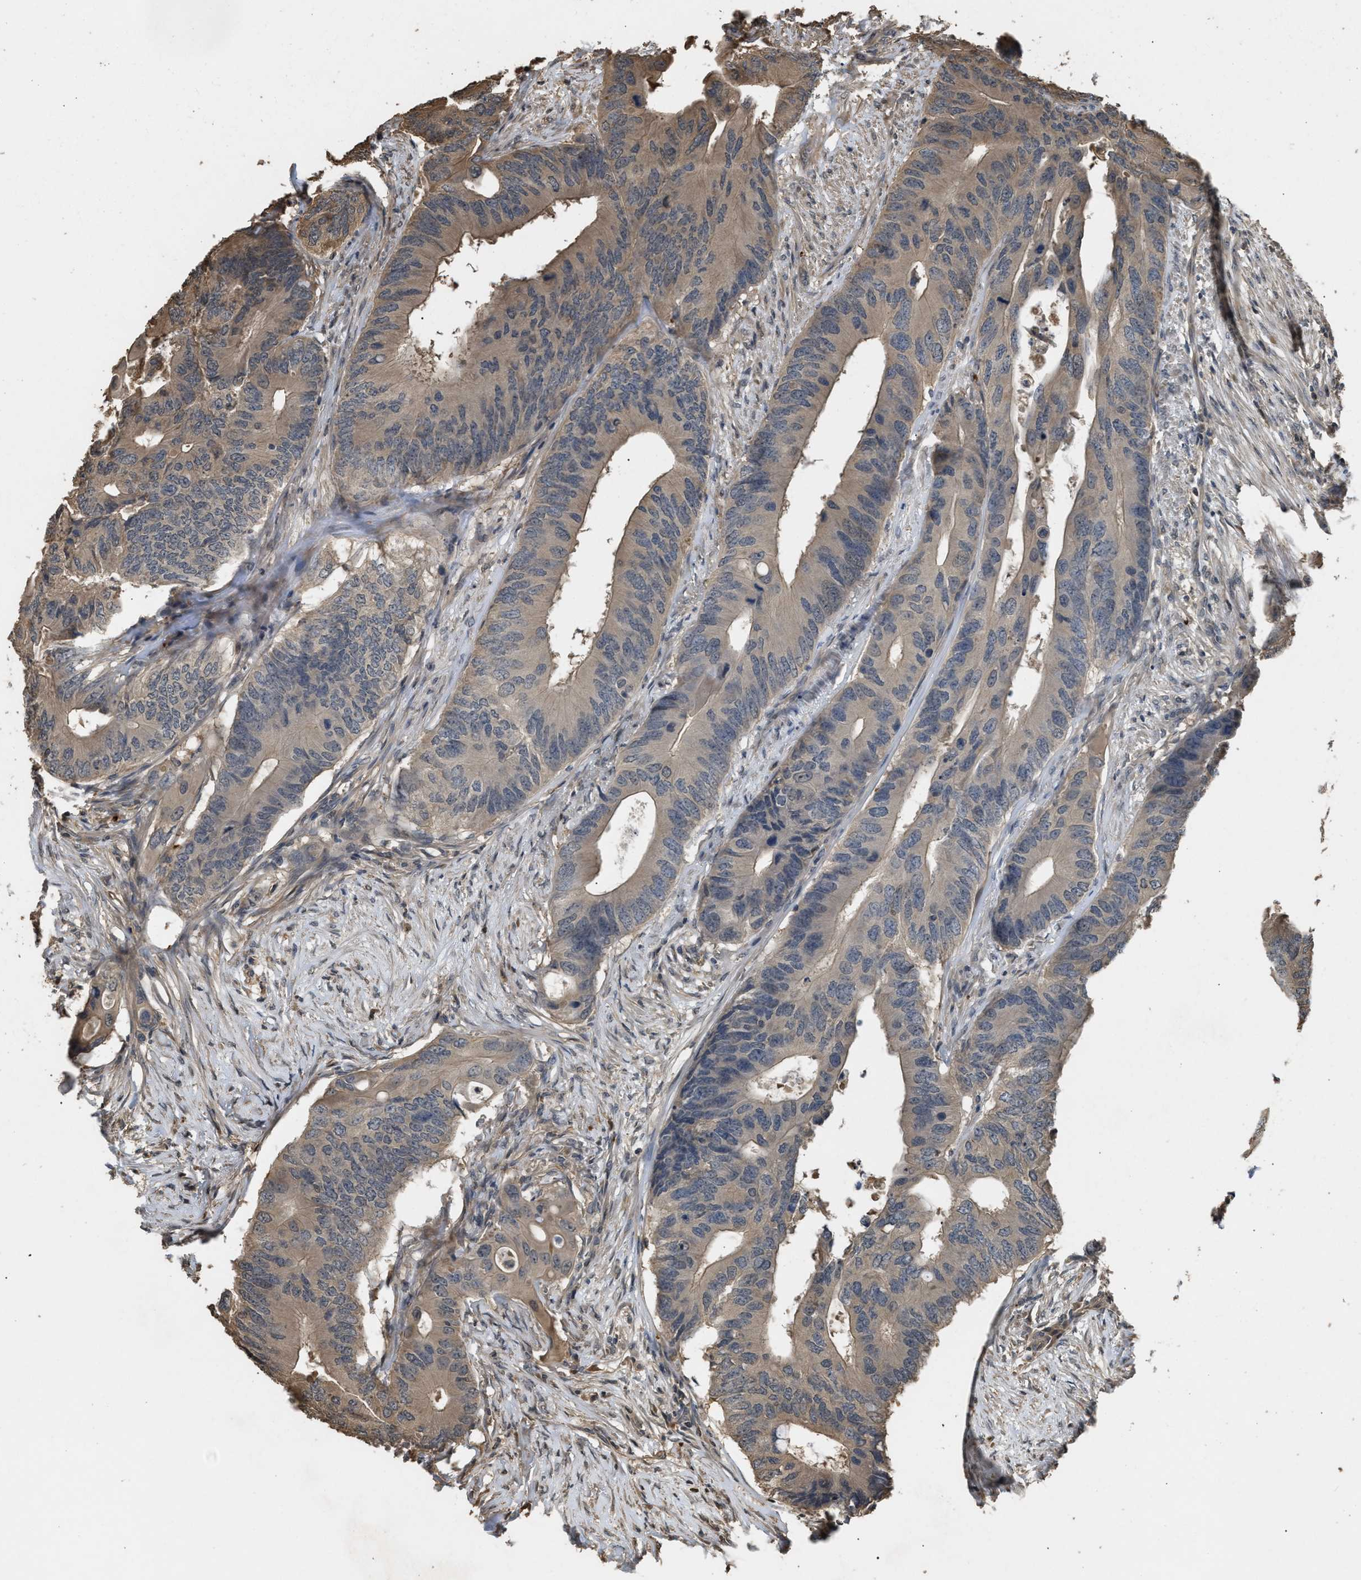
{"staining": {"intensity": "weak", "quantity": "25%-75%", "location": "cytoplasmic/membranous"}, "tissue": "colorectal cancer", "cell_type": "Tumor cells", "image_type": "cancer", "snomed": [{"axis": "morphology", "description": "Adenocarcinoma, NOS"}, {"axis": "topography", "description": "Colon"}], "caption": "Colorectal cancer (adenocarcinoma) stained with a brown dye demonstrates weak cytoplasmic/membranous positive expression in approximately 25%-75% of tumor cells.", "gene": "ARHGDIA", "patient": {"sex": "male", "age": 71}}